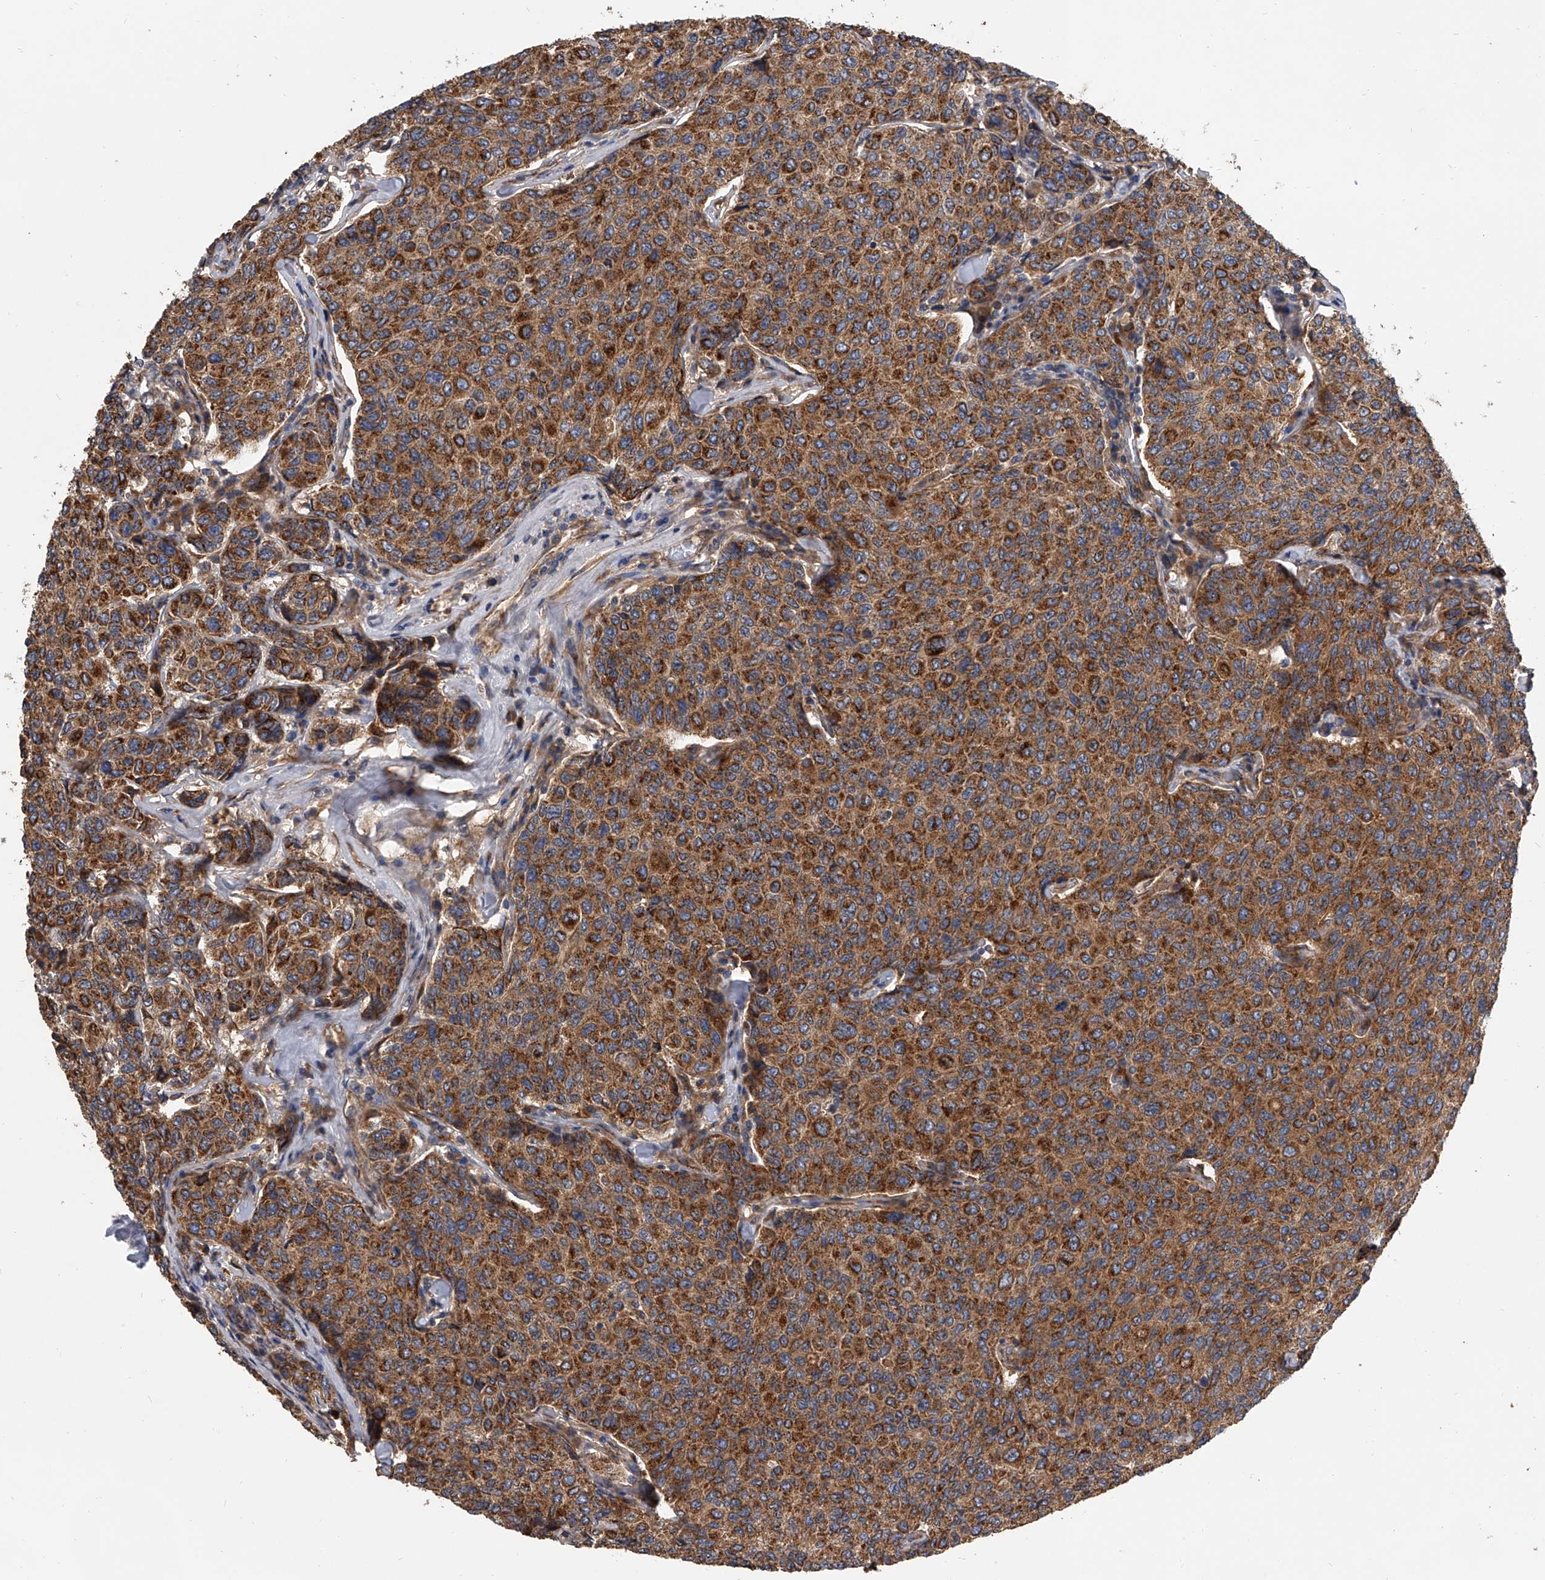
{"staining": {"intensity": "strong", "quantity": ">75%", "location": "cytoplasmic/membranous"}, "tissue": "breast cancer", "cell_type": "Tumor cells", "image_type": "cancer", "snomed": [{"axis": "morphology", "description": "Duct carcinoma"}, {"axis": "topography", "description": "Breast"}], "caption": "Approximately >75% of tumor cells in human invasive ductal carcinoma (breast) display strong cytoplasmic/membranous protein staining as visualized by brown immunohistochemical staining.", "gene": "EXOC4", "patient": {"sex": "female", "age": 55}}